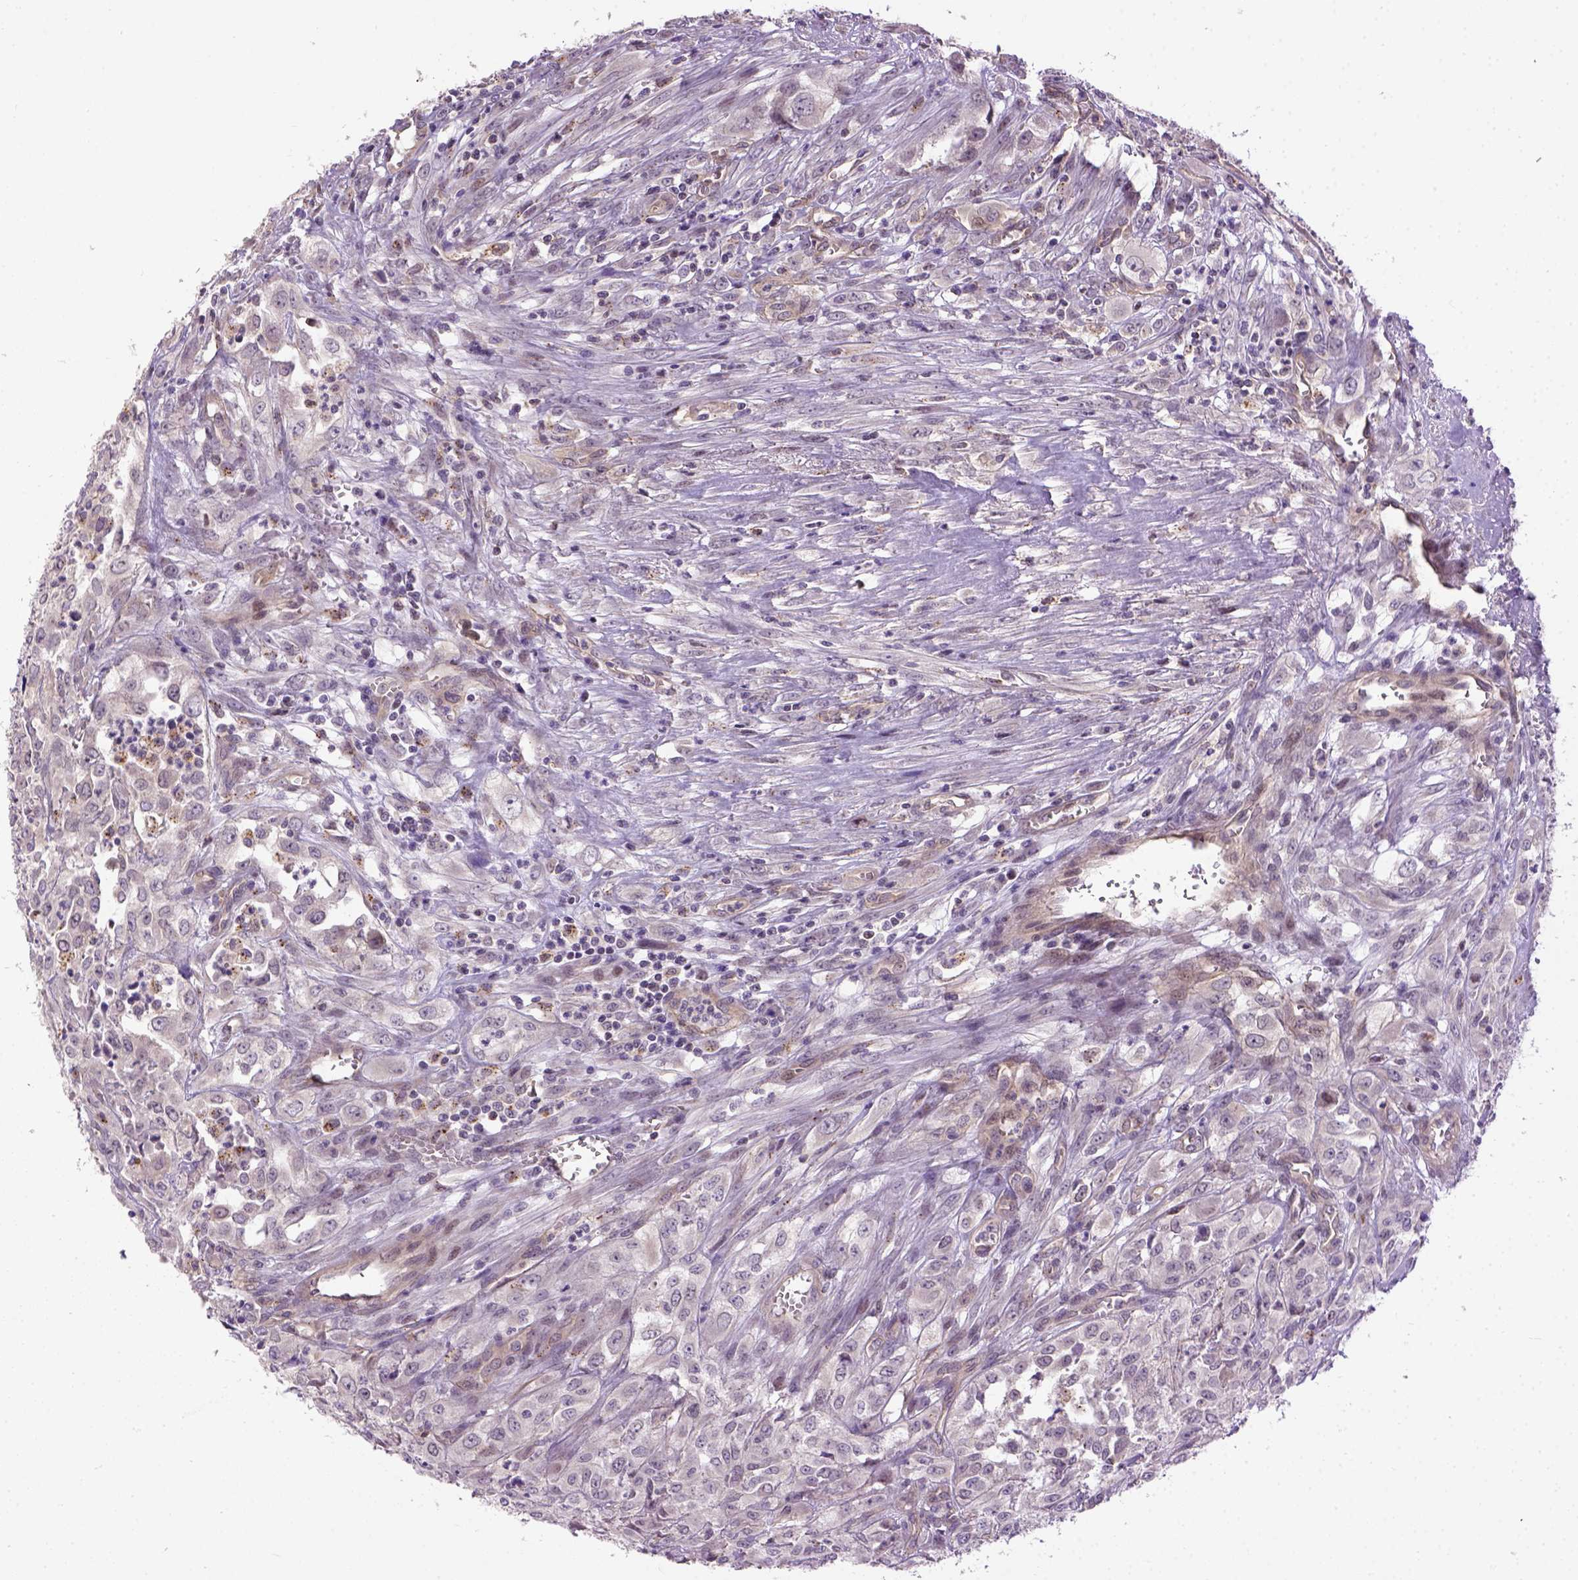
{"staining": {"intensity": "negative", "quantity": "none", "location": "none"}, "tissue": "urothelial cancer", "cell_type": "Tumor cells", "image_type": "cancer", "snomed": [{"axis": "morphology", "description": "Urothelial carcinoma, High grade"}, {"axis": "topography", "description": "Urinary bladder"}], "caption": "Tumor cells show no significant staining in urothelial cancer. (Immunohistochemistry, brightfield microscopy, high magnification).", "gene": "KAZN", "patient": {"sex": "male", "age": 67}}